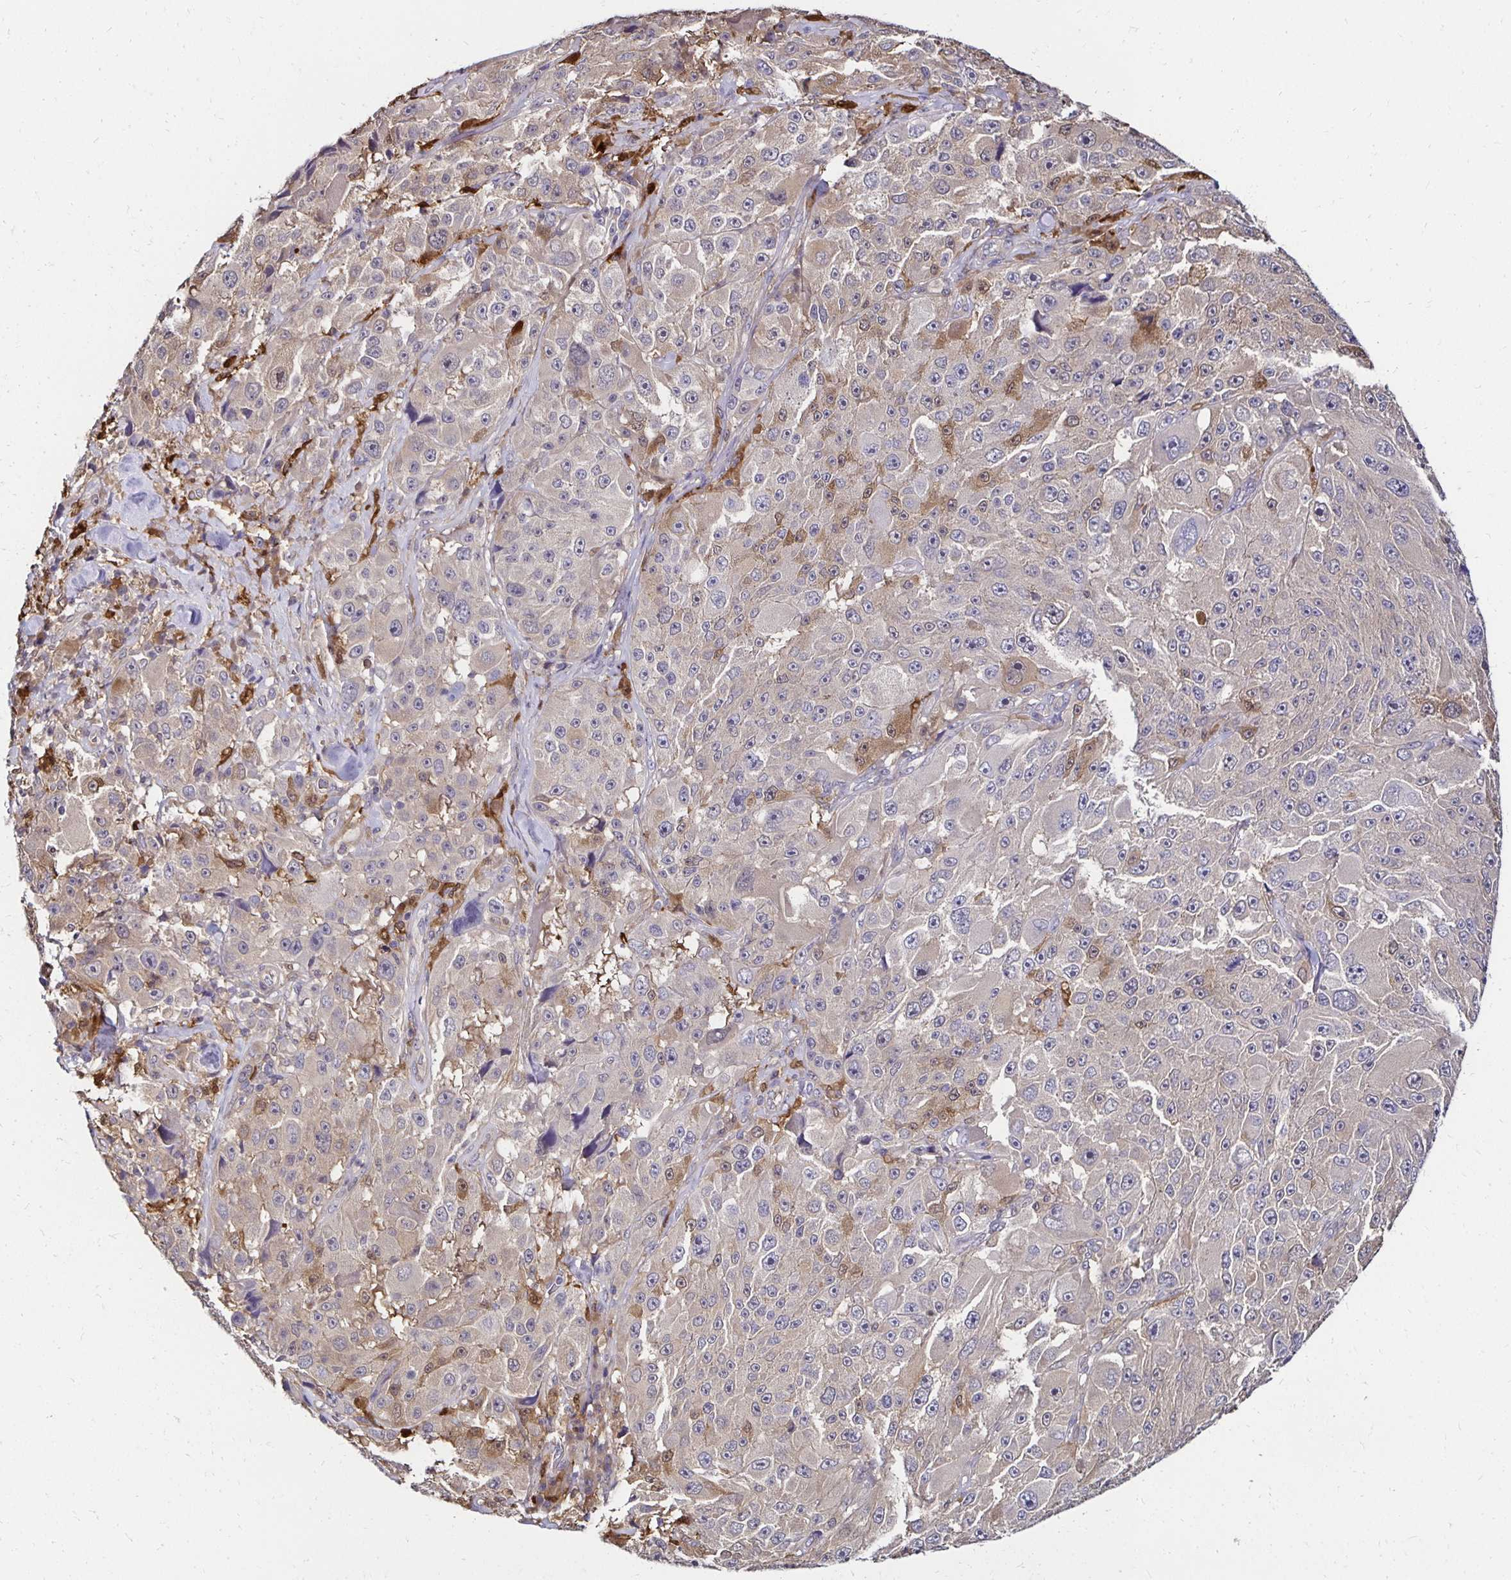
{"staining": {"intensity": "negative", "quantity": "none", "location": "none"}, "tissue": "melanoma", "cell_type": "Tumor cells", "image_type": "cancer", "snomed": [{"axis": "morphology", "description": "Malignant melanoma, Metastatic site"}, {"axis": "topography", "description": "Lymph node"}], "caption": "Protein analysis of melanoma reveals no significant expression in tumor cells.", "gene": "TXN", "patient": {"sex": "male", "age": 62}}